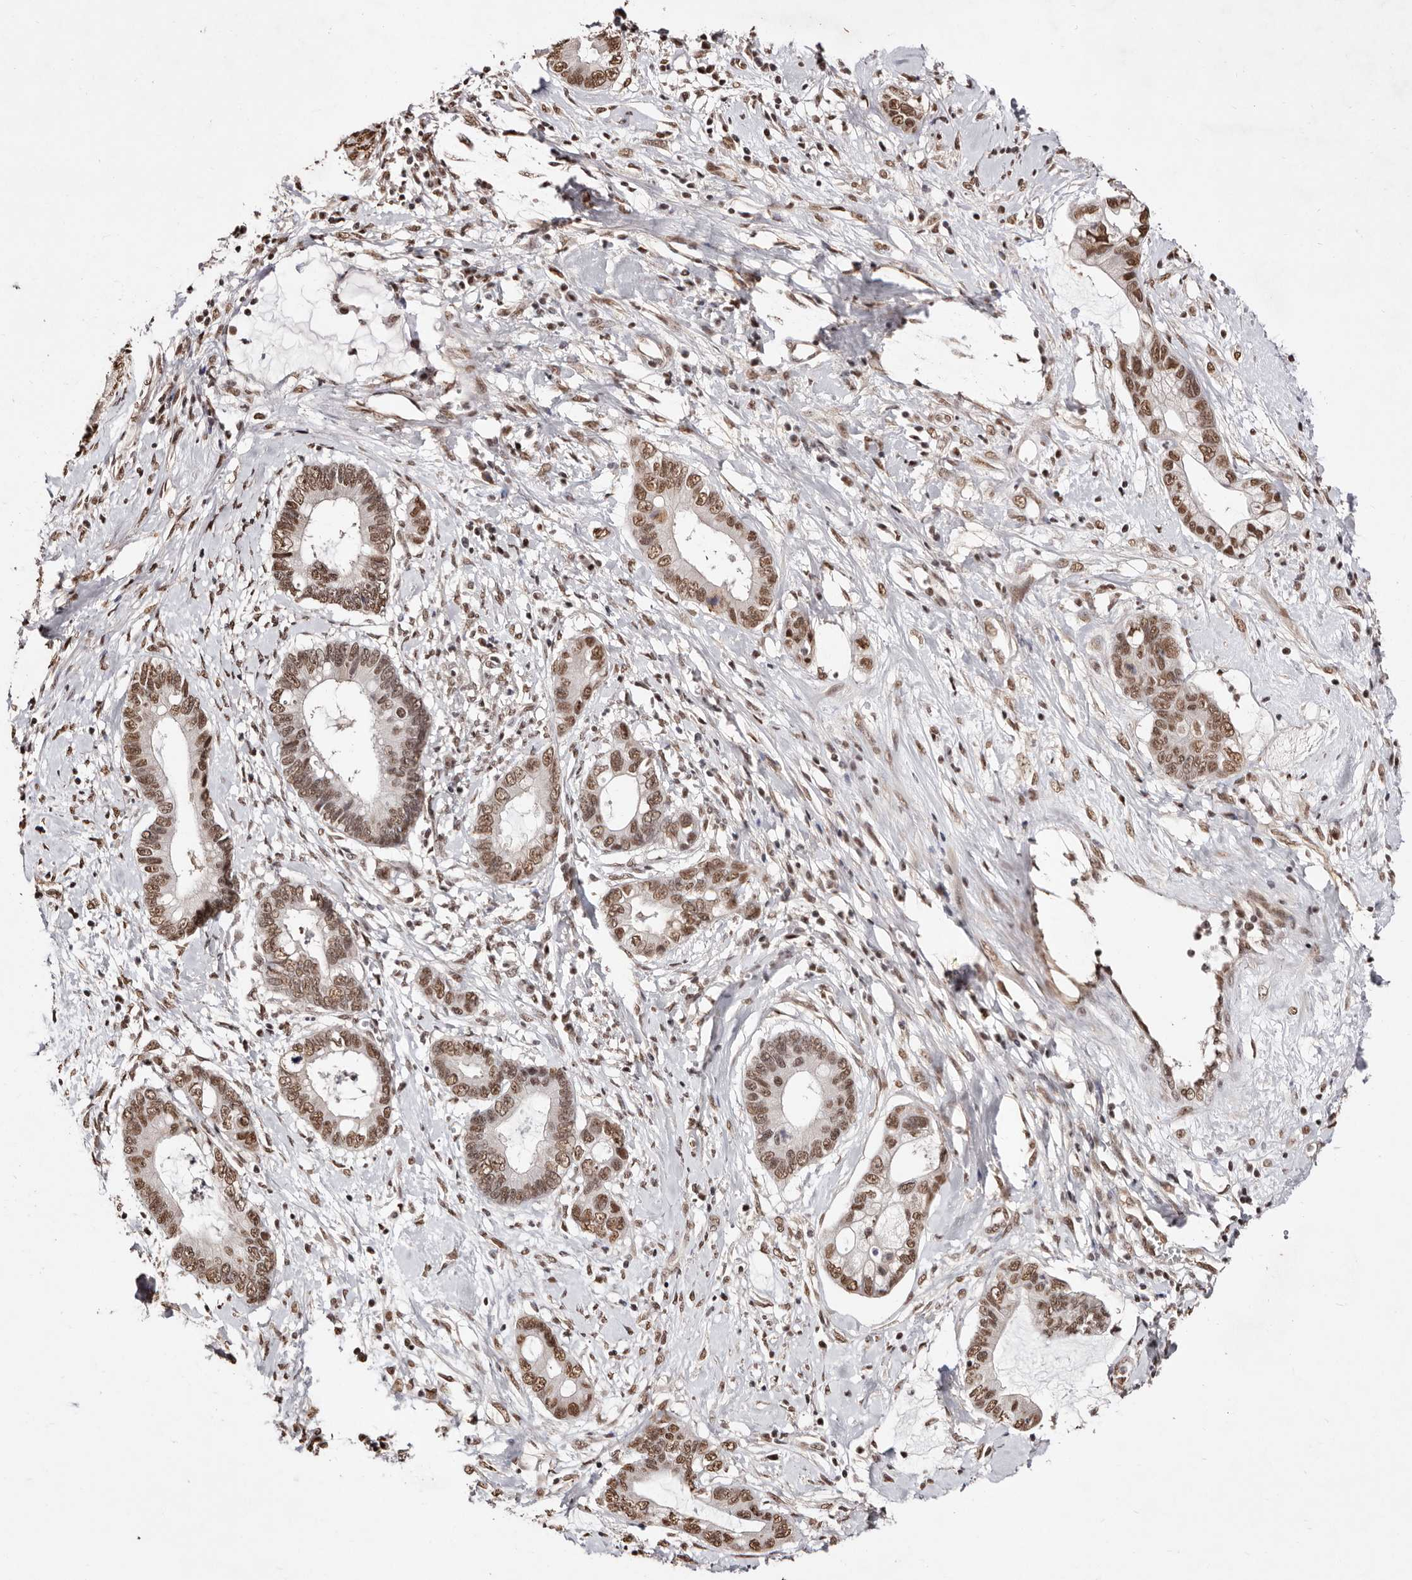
{"staining": {"intensity": "moderate", "quantity": ">75%", "location": "nuclear"}, "tissue": "cervical cancer", "cell_type": "Tumor cells", "image_type": "cancer", "snomed": [{"axis": "morphology", "description": "Adenocarcinoma, NOS"}, {"axis": "topography", "description": "Cervix"}], "caption": "Protein analysis of cervical cancer (adenocarcinoma) tissue displays moderate nuclear staining in approximately >75% of tumor cells.", "gene": "BICRAL", "patient": {"sex": "female", "age": 44}}